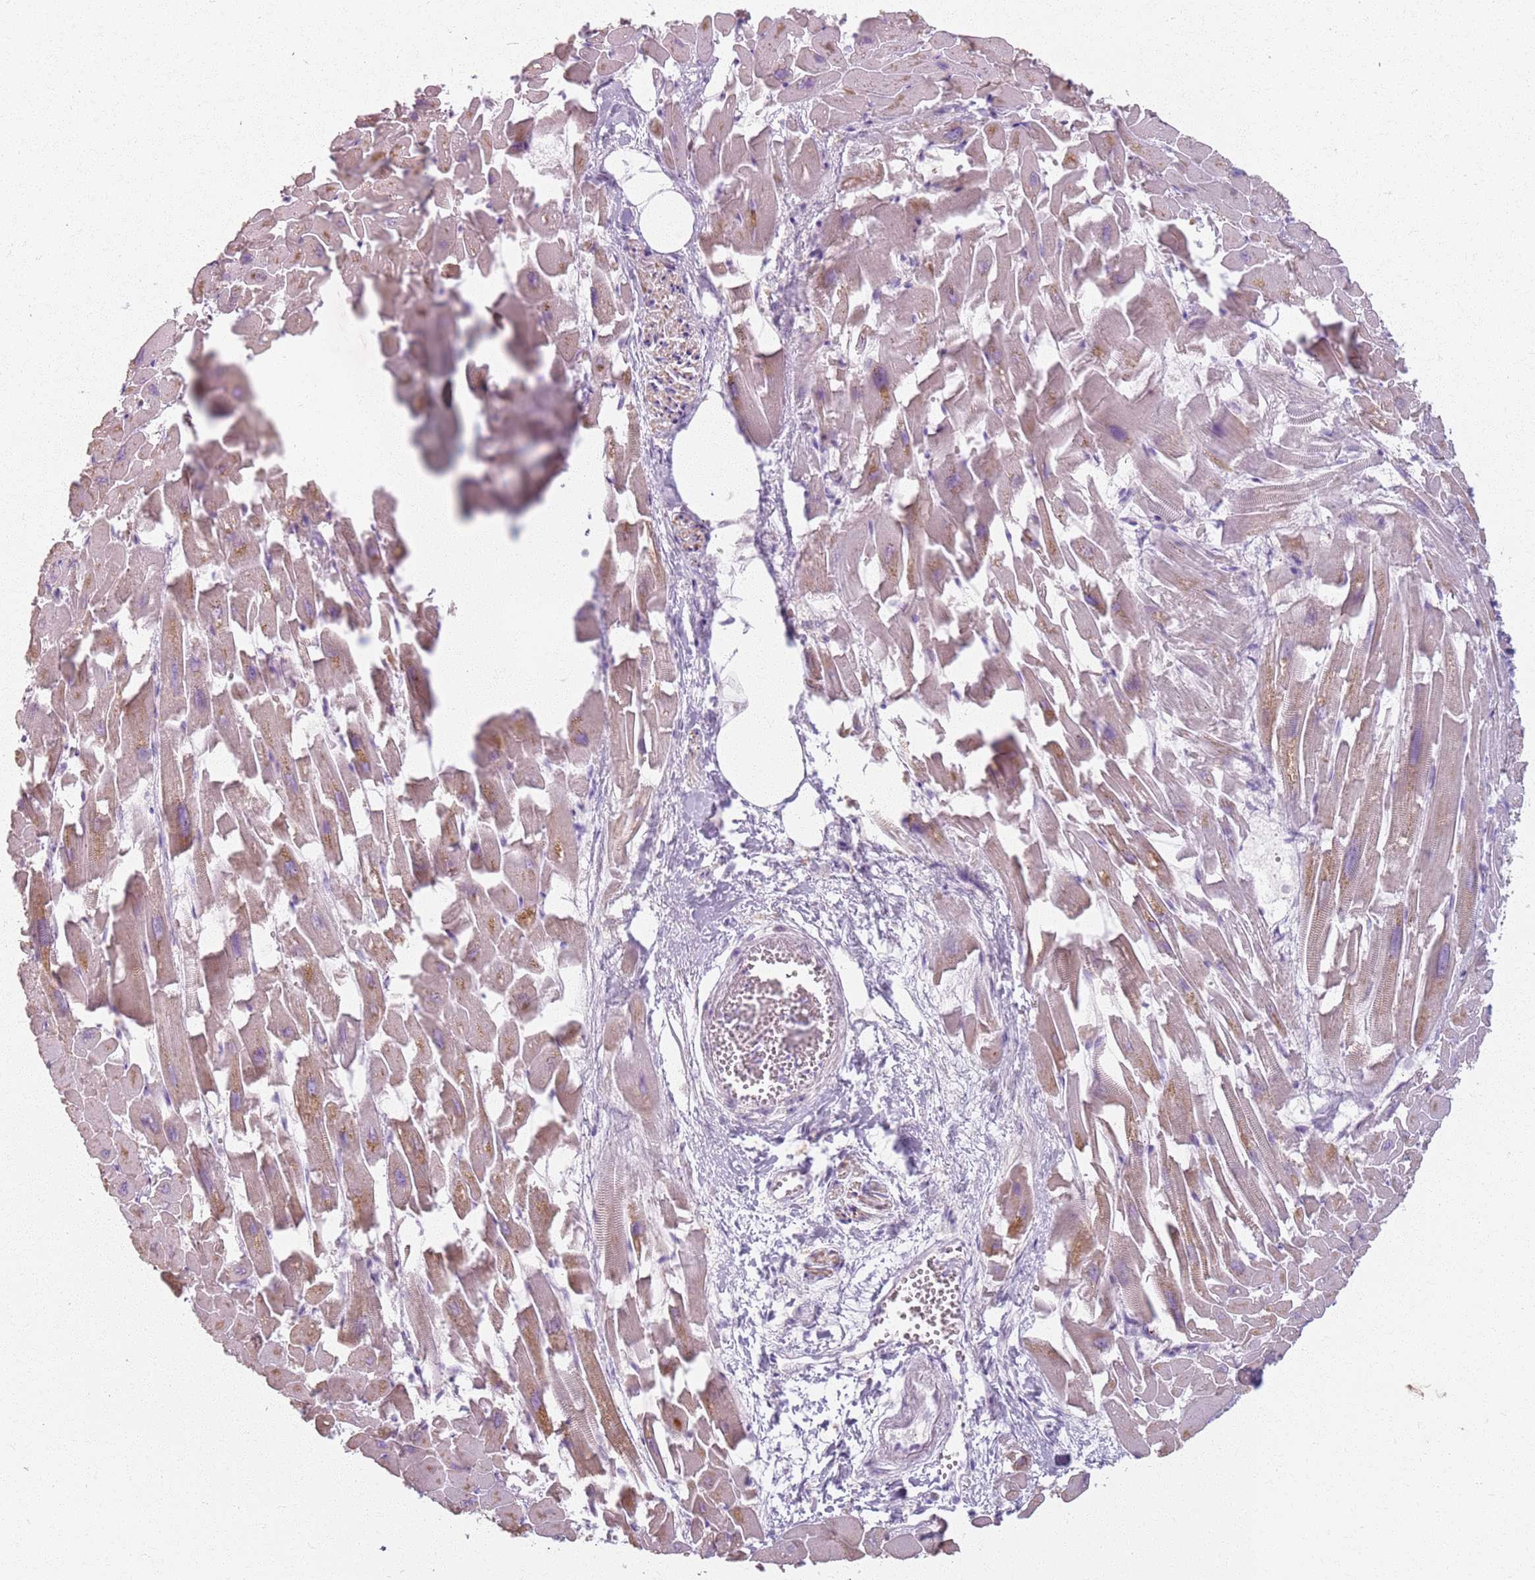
{"staining": {"intensity": "moderate", "quantity": "25%-75%", "location": "cytoplasmic/membranous"}, "tissue": "heart muscle", "cell_type": "Cardiomyocytes", "image_type": "normal", "snomed": [{"axis": "morphology", "description": "Normal tissue, NOS"}, {"axis": "topography", "description": "Heart"}], "caption": "Protein expression analysis of benign heart muscle shows moderate cytoplasmic/membranous positivity in approximately 25%-75% of cardiomyocytes.", "gene": "GDPGP1", "patient": {"sex": "female", "age": 64}}